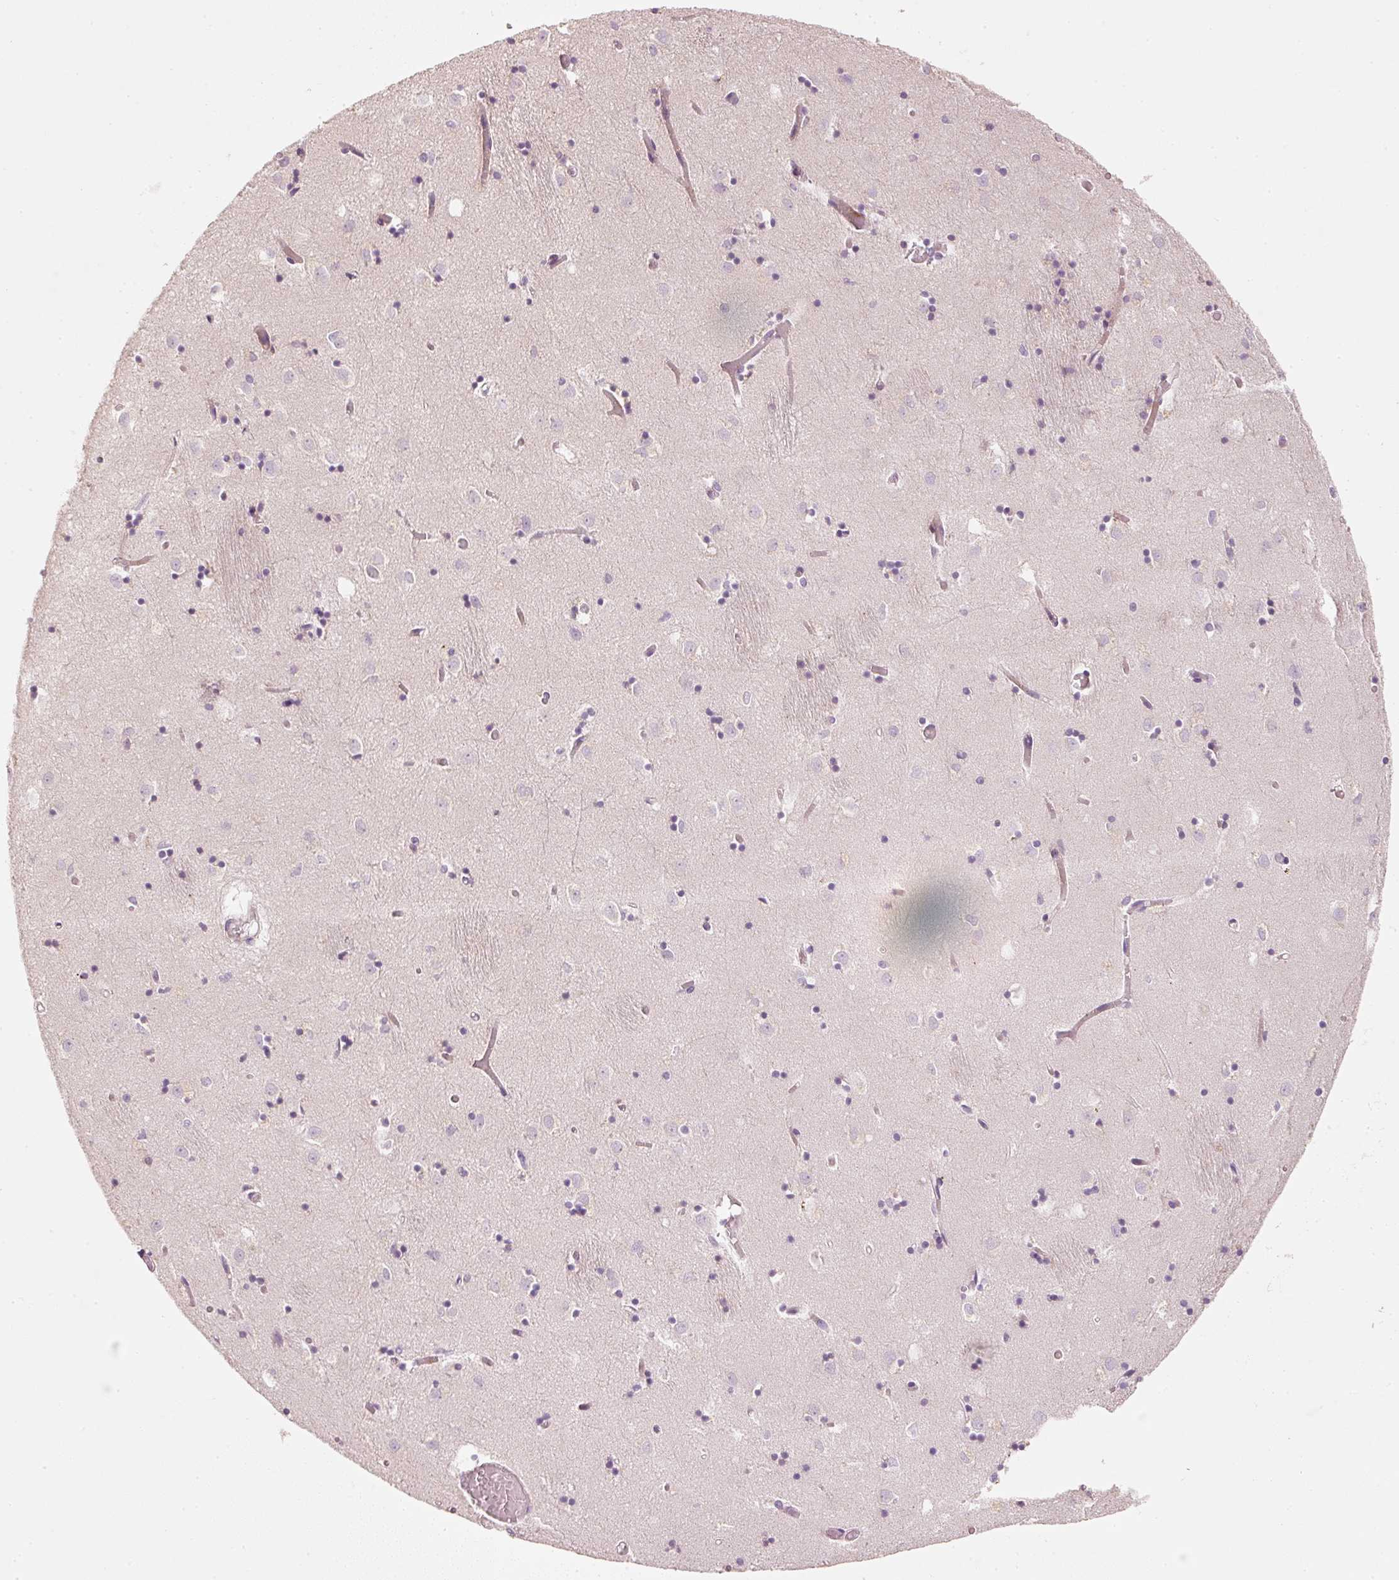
{"staining": {"intensity": "negative", "quantity": "none", "location": "none"}, "tissue": "caudate", "cell_type": "Glial cells", "image_type": "normal", "snomed": [{"axis": "morphology", "description": "Normal tissue, NOS"}, {"axis": "topography", "description": "Lateral ventricle wall"}], "caption": "An immunohistochemistry (IHC) photomicrograph of normal caudate is shown. There is no staining in glial cells of caudate. (DAB IHC visualized using brightfield microscopy, high magnification).", "gene": "TREX2", "patient": {"sex": "male", "age": 70}}